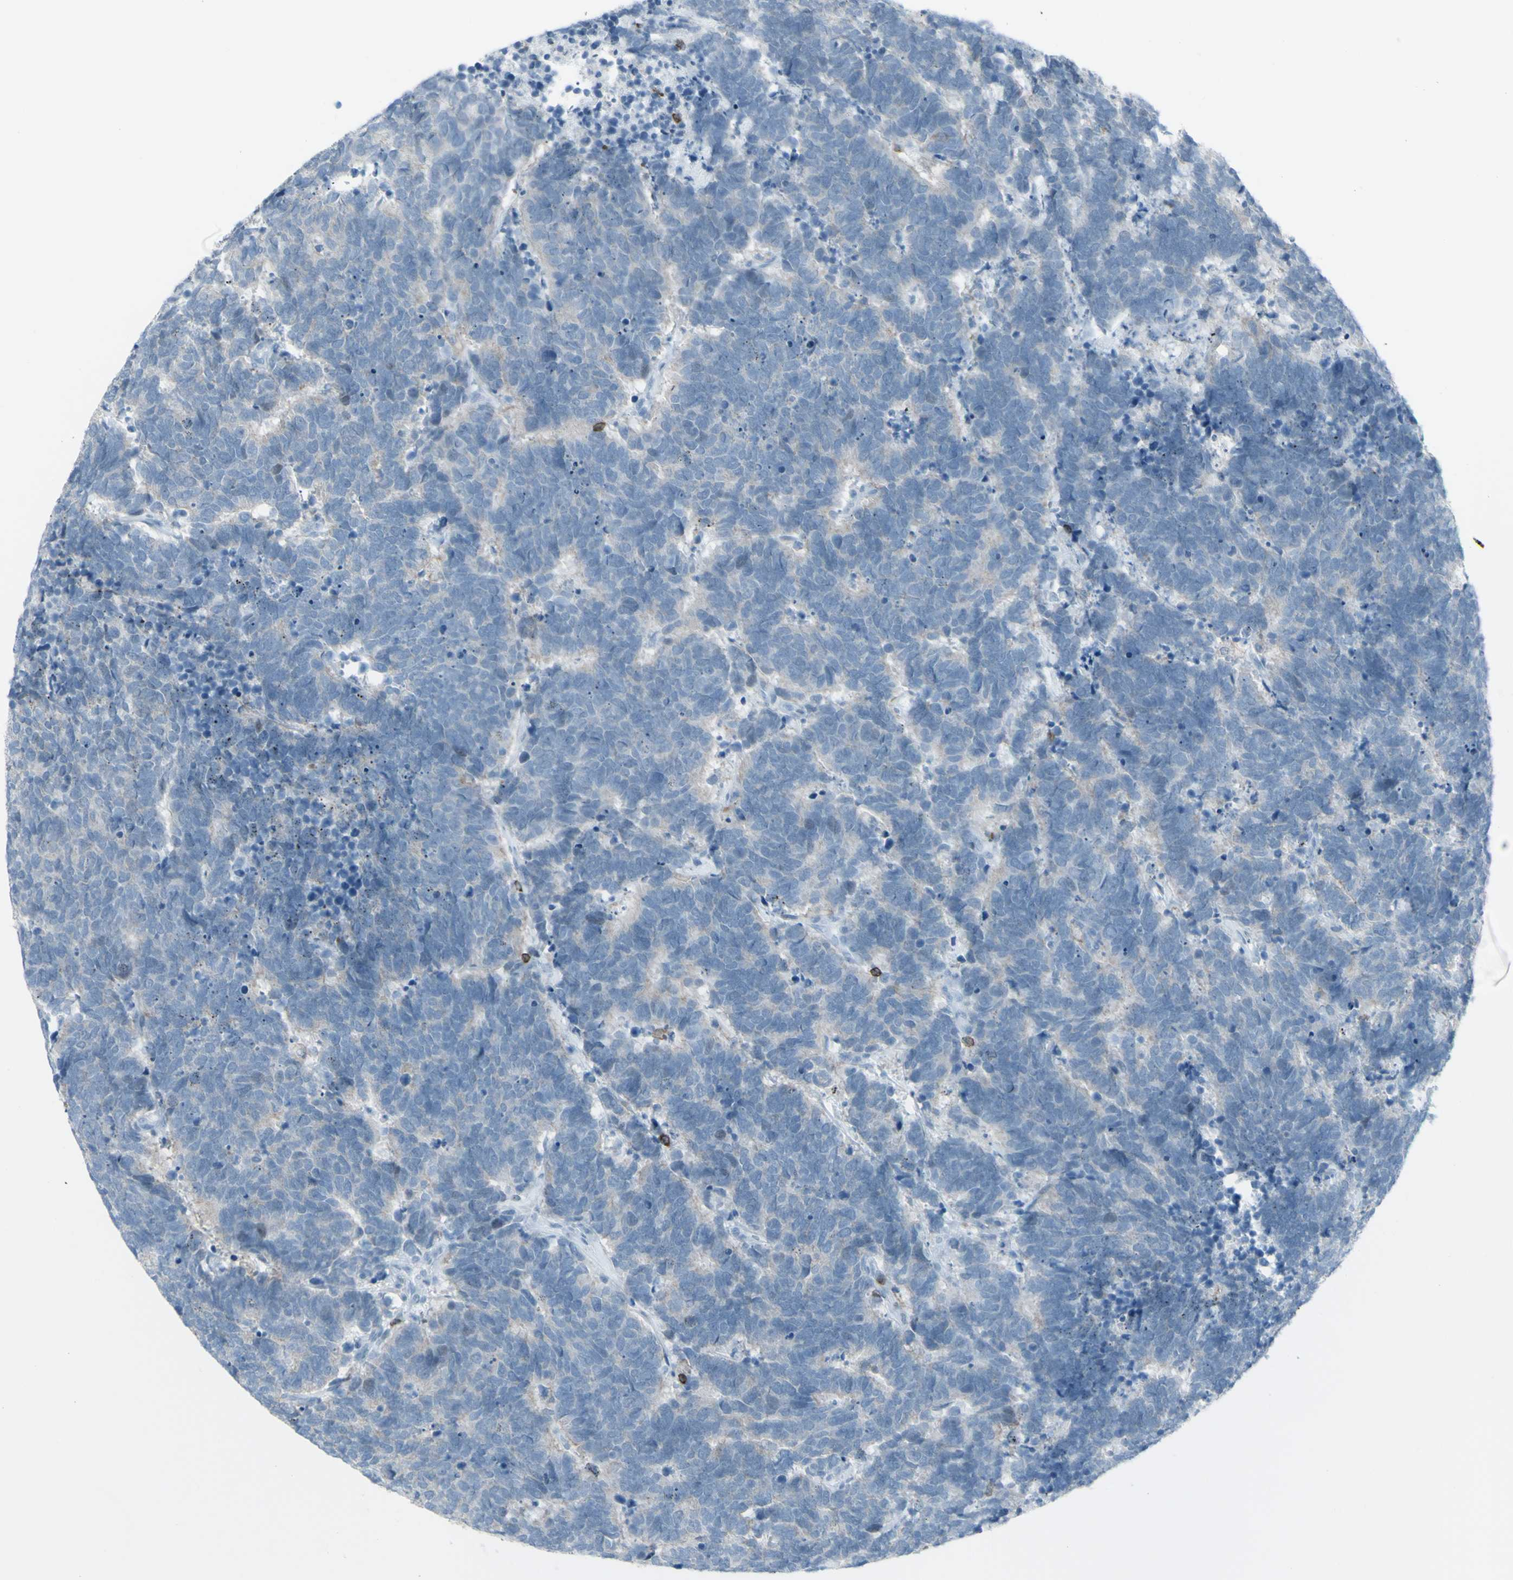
{"staining": {"intensity": "weak", "quantity": "<25%", "location": "cytoplasmic/membranous"}, "tissue": "carcinoid", "cell_type": "Tumor cells", "image_type": "cancer", "snomed": [{"axis": "morphology", "description": "Carcinoma, NOS"}, {"axis": "morphology", "description": "Carcinoid, malignant, NOS"}, {"axis": "topography", "description": "Urinary bladder"}], "caption": "Tumor cells show no significant staining in malignant carcinoid.", "gene": "NRG1", "patient": {"sex": "male", "age": 57}}